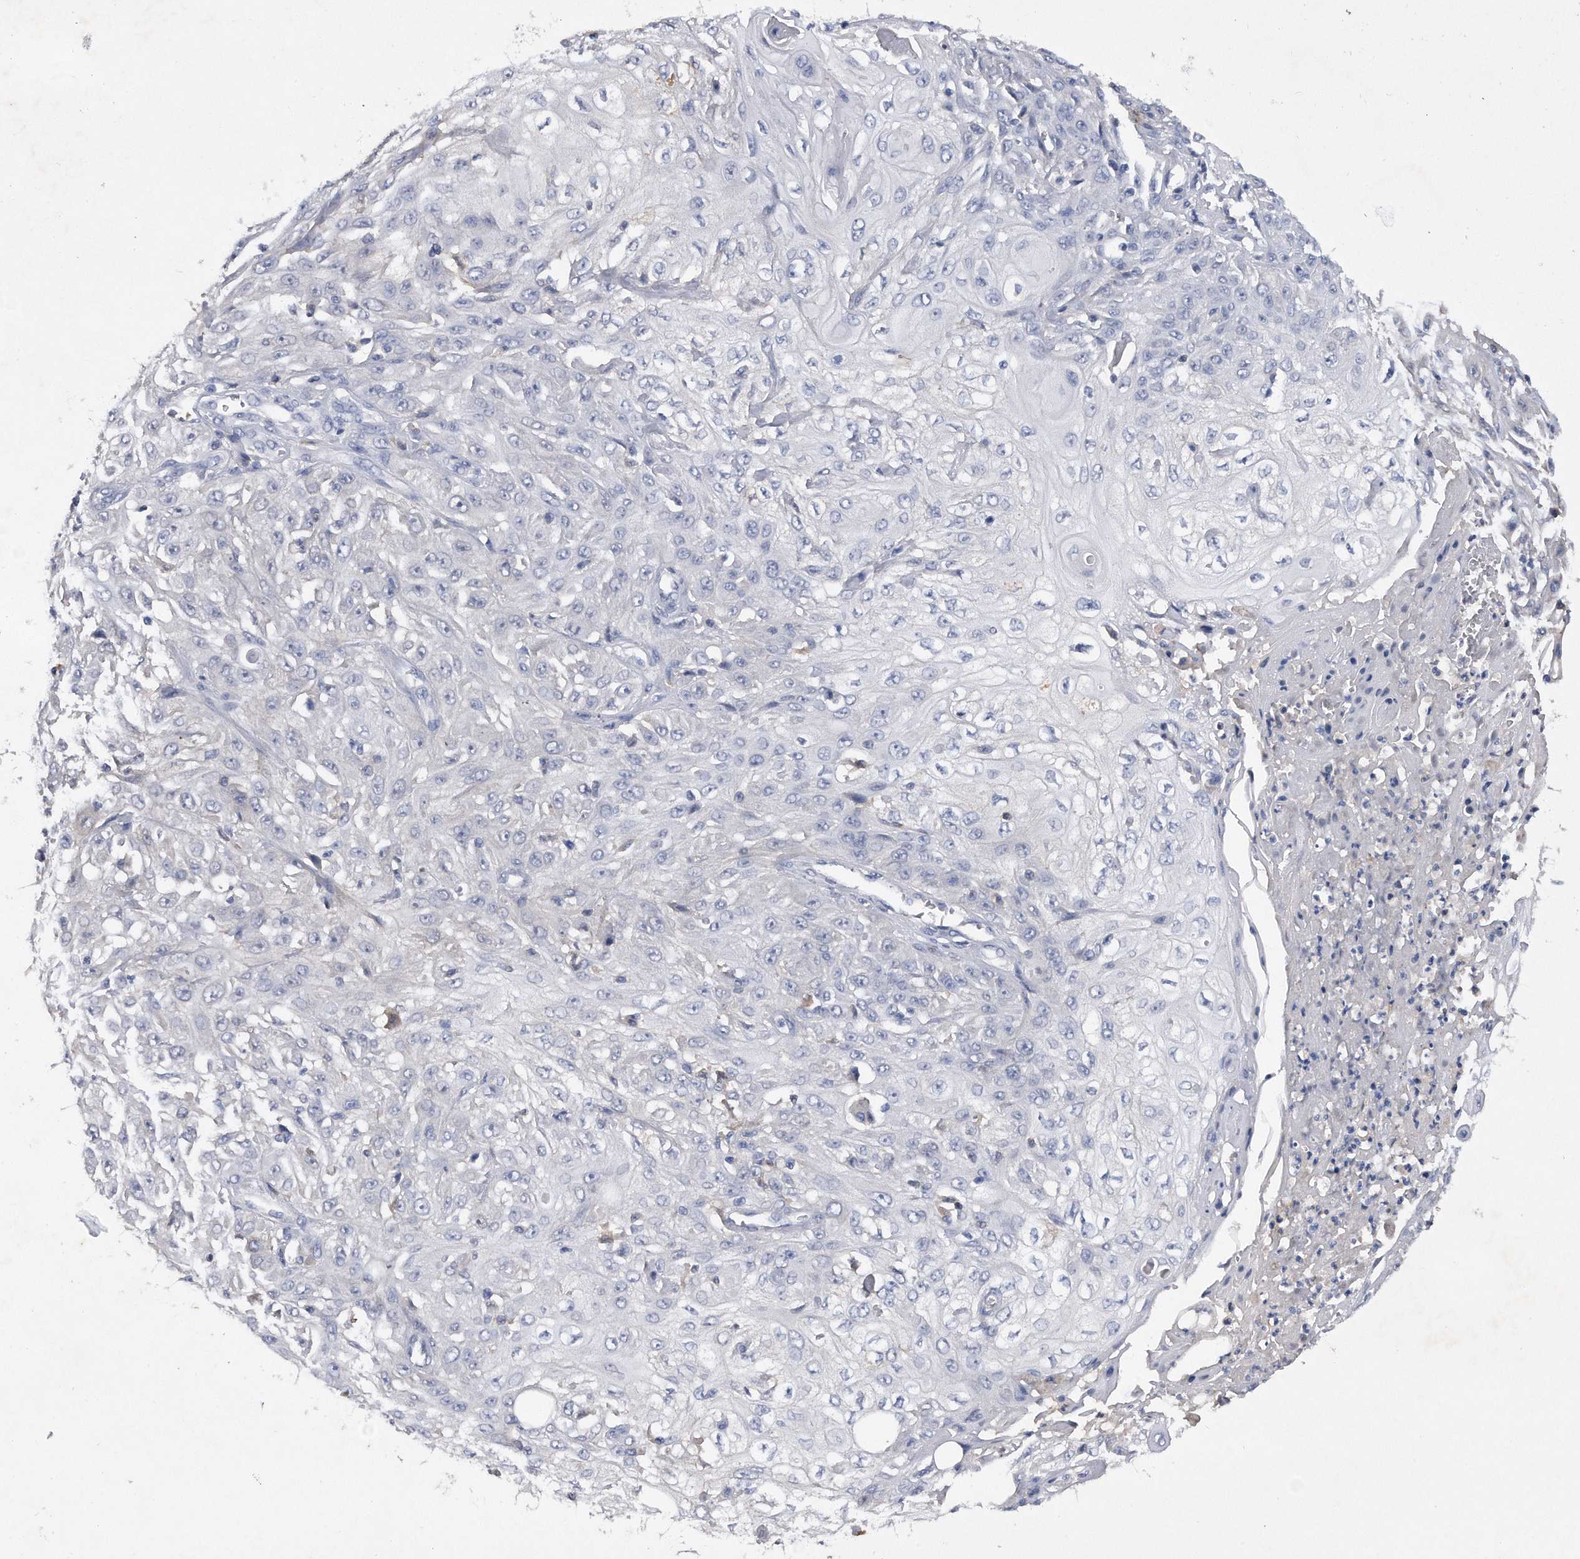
{"staining": {"intensity": "negative", "quantity": "none", "location": "none"}, "tissue": "skin cancer", "cell_type": "Tumor cells", "image_type": "cancer", "snomed": [{"axis": "morphology", "description": "Squamous cell carcinoma, NOS"}, {"axis": "morphology", "description": "Squamous cell carcinoma, metastatic, NOS"}, {"axis": "topography", "description": "Skin"}, {"axis": "topography", "description": "Lymph node"}], "caption": "This is a image of immunohistochemistry (IHC) staining of skin squamous cell carcinoma, which shows no expression in tumor cells.", "gene": "ASNS", "patient": {"sex": "male", "age": 75}}